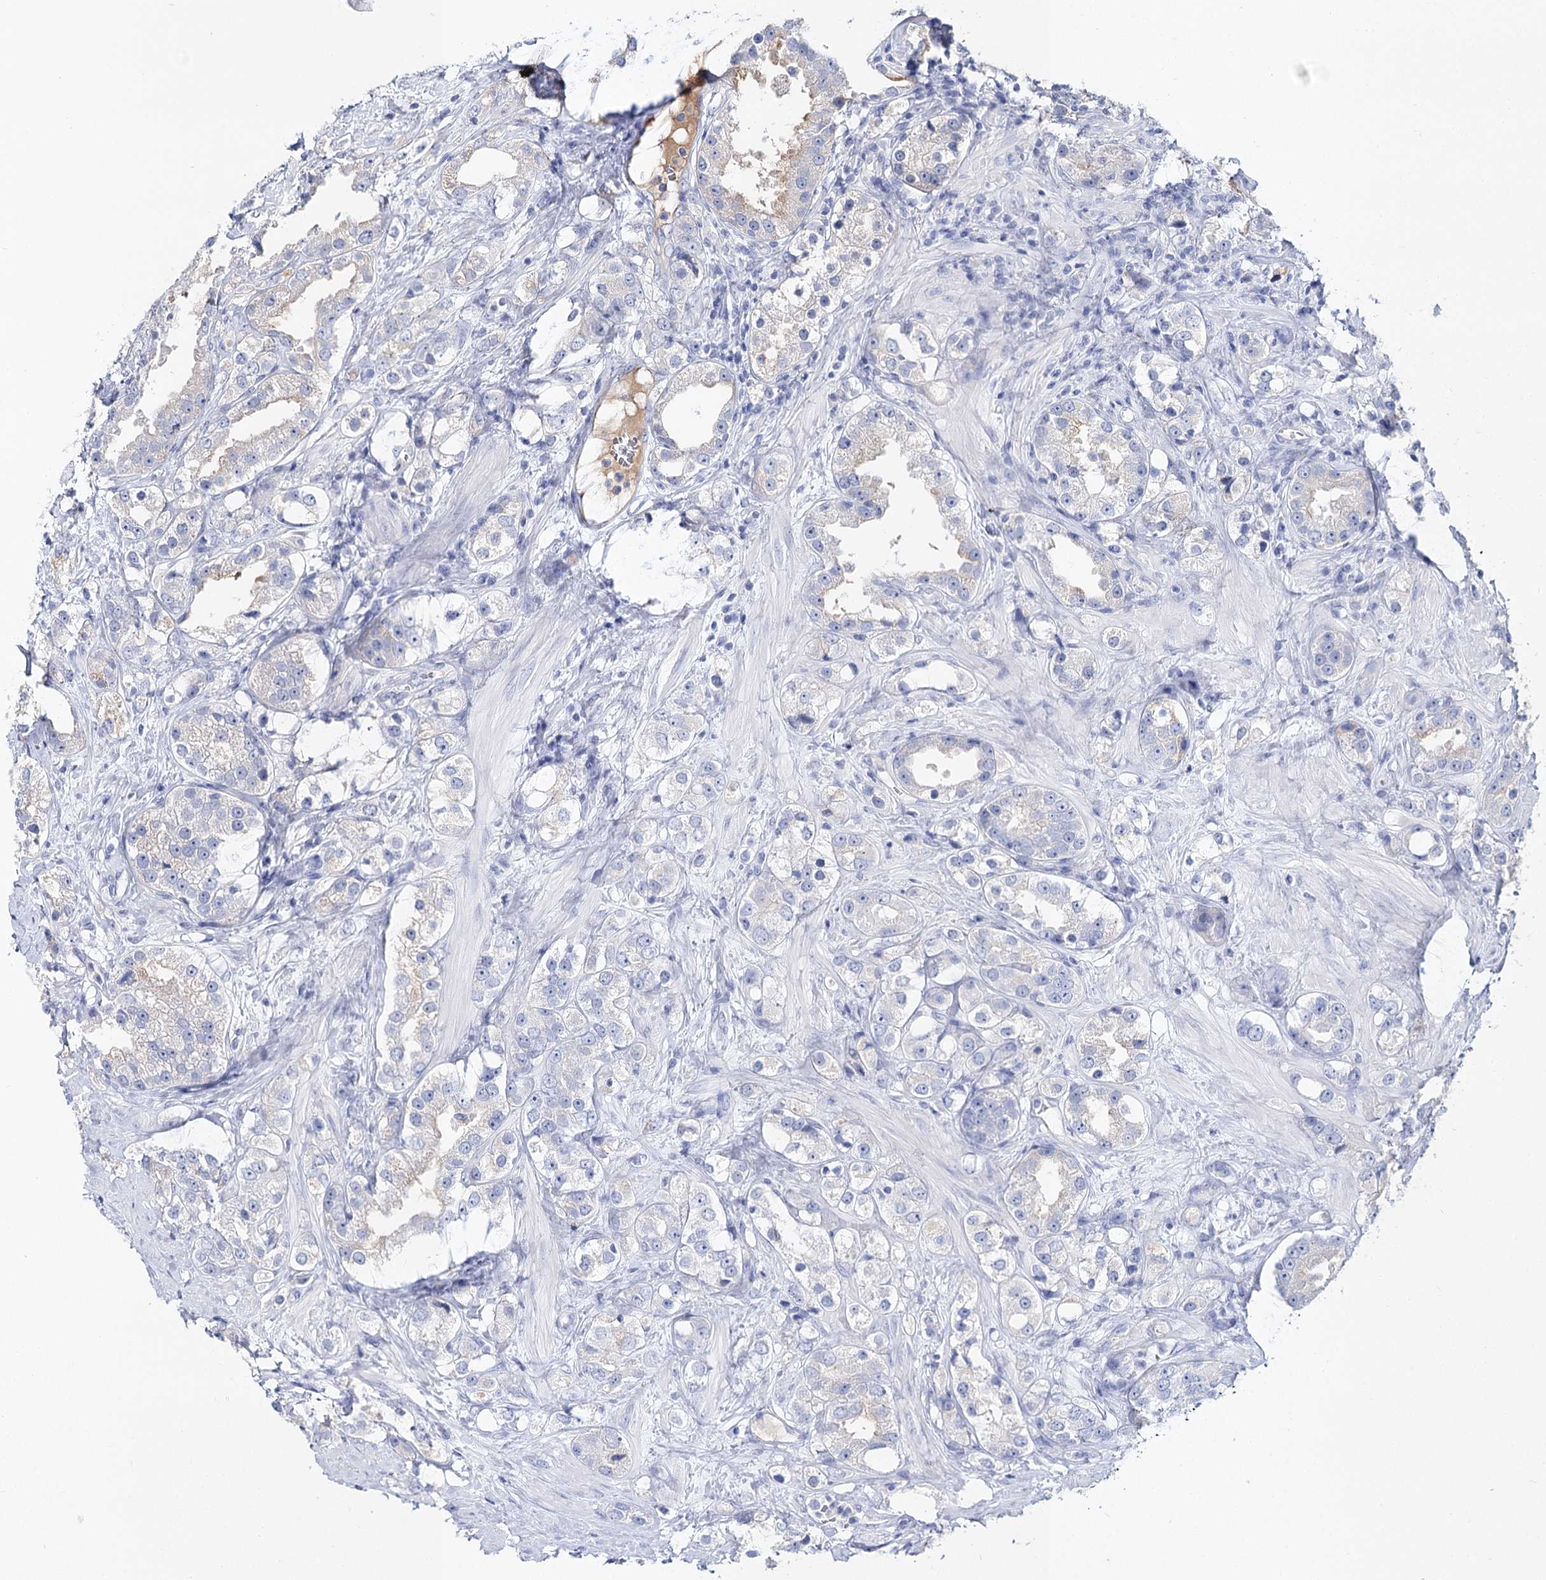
{"staining": {"intensity": "negative", "quantity": "none", "location": "none"}, "tissue": "prostate cancer", "cell_type": "Tumor cells", "image_type": "cancer", "snomed": [{"axis": "morphology", "description": "Adenocarcinoma, NOS"}, {"axis": "topography", "description": "Prostate"}], "caption": "Tumor cells are negative for protein expression in human prostate cancer. The staining is performed using DAB brown chromogen with nuclei counter-stained in using hematoxylin.", "gene": "UGP2", "patient": {"sex": "male", "age": 79}}